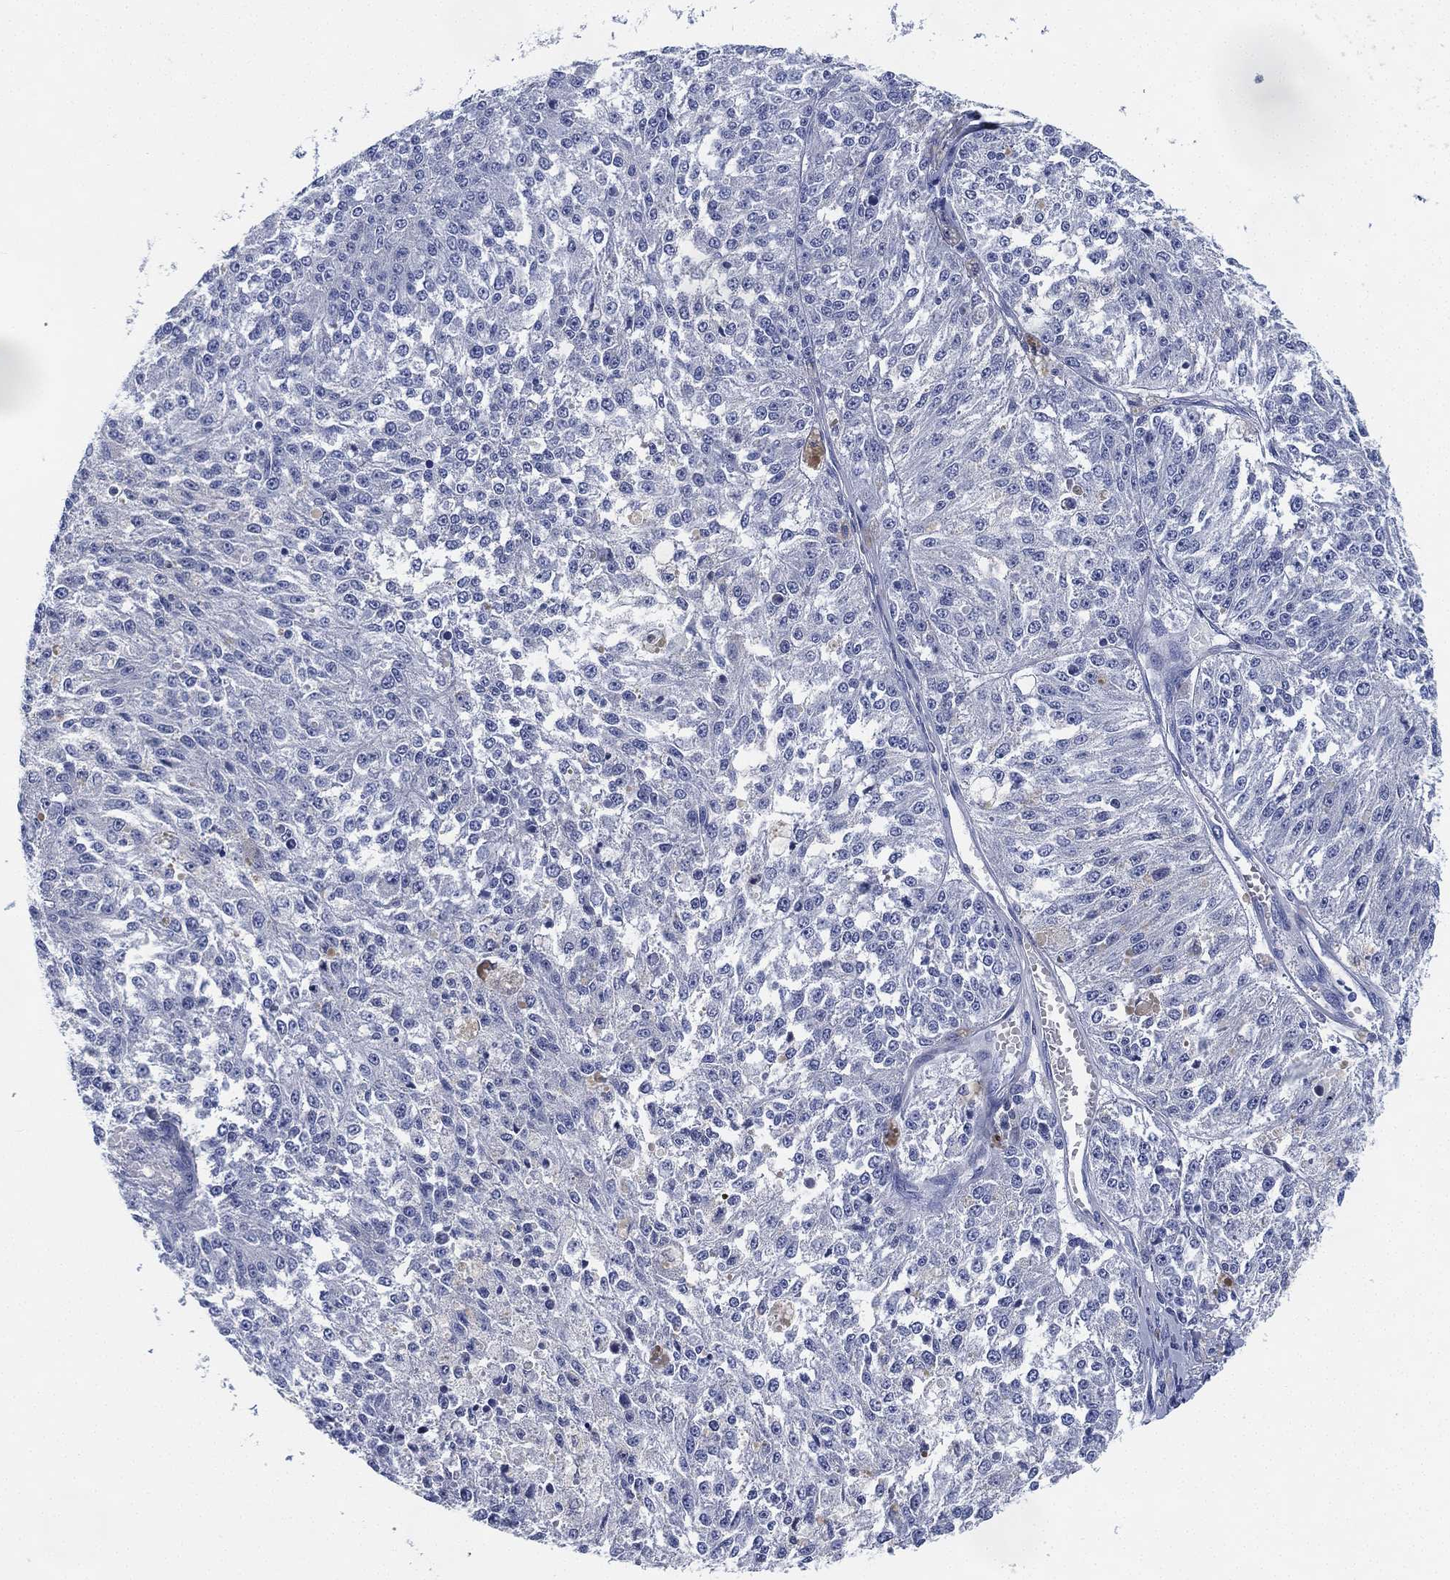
{"staining": {"intensity": "negative", "quantity": "none", "location": "none"}, "tissue": "melanoma", "cell_type": "Tumor cells", "image_type": "cancer", "snomed": [{"axis": "morphology", "description": "Malignant melanoma, Metastatic site"}, {"axis": "topography", "description": "Lymph node"}], "caption": "High power microscopy histopathology image of an IHC image of malignant melanoma (metastatic site), revealing no significant positivity in tumor cells.", "gene": "CCDC70", "patient": {"sex": "female", "age": 64}}